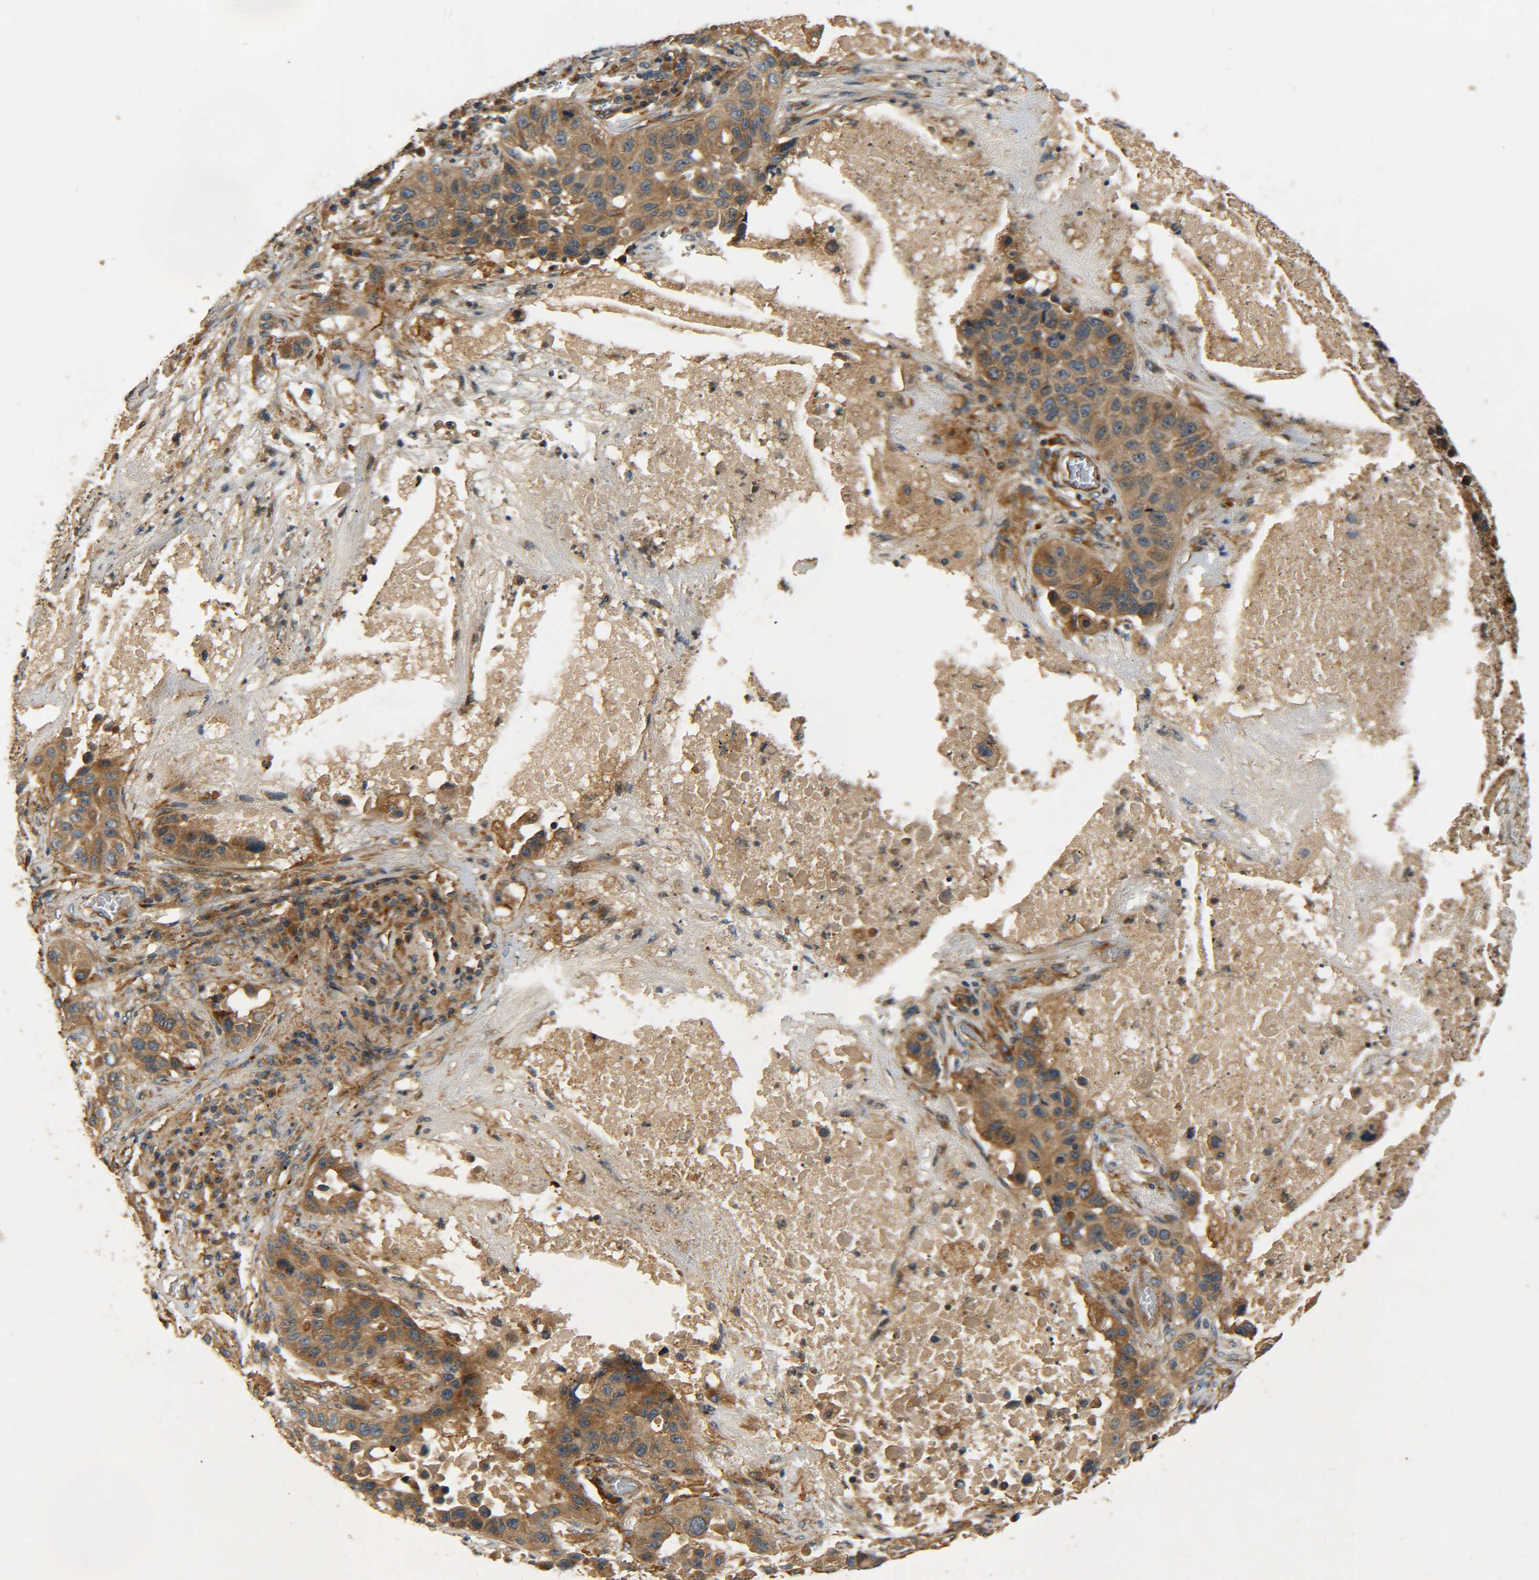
{"staining": {"intensity": "moderate", "quantity": ">75%", "location": "cytoplasmic/membranous"}, "tissue": "lung cancer", "cell_type": "Tumor cells", "image_type": "cancer", "snomed": [{"axis": "morphology", "description": "Squamous cell carcinoma, NOS"}, {"axis": "topography", "description": "Lung"}], "caption": "Protein staining of lung squamous cell carcinoma tissue exhibits moderate cytoplasmic/membranous positivity in approximately >75% of tumor cells.", "gene": "LRCH3", "patient": {"sex": "male", "age": 57}}